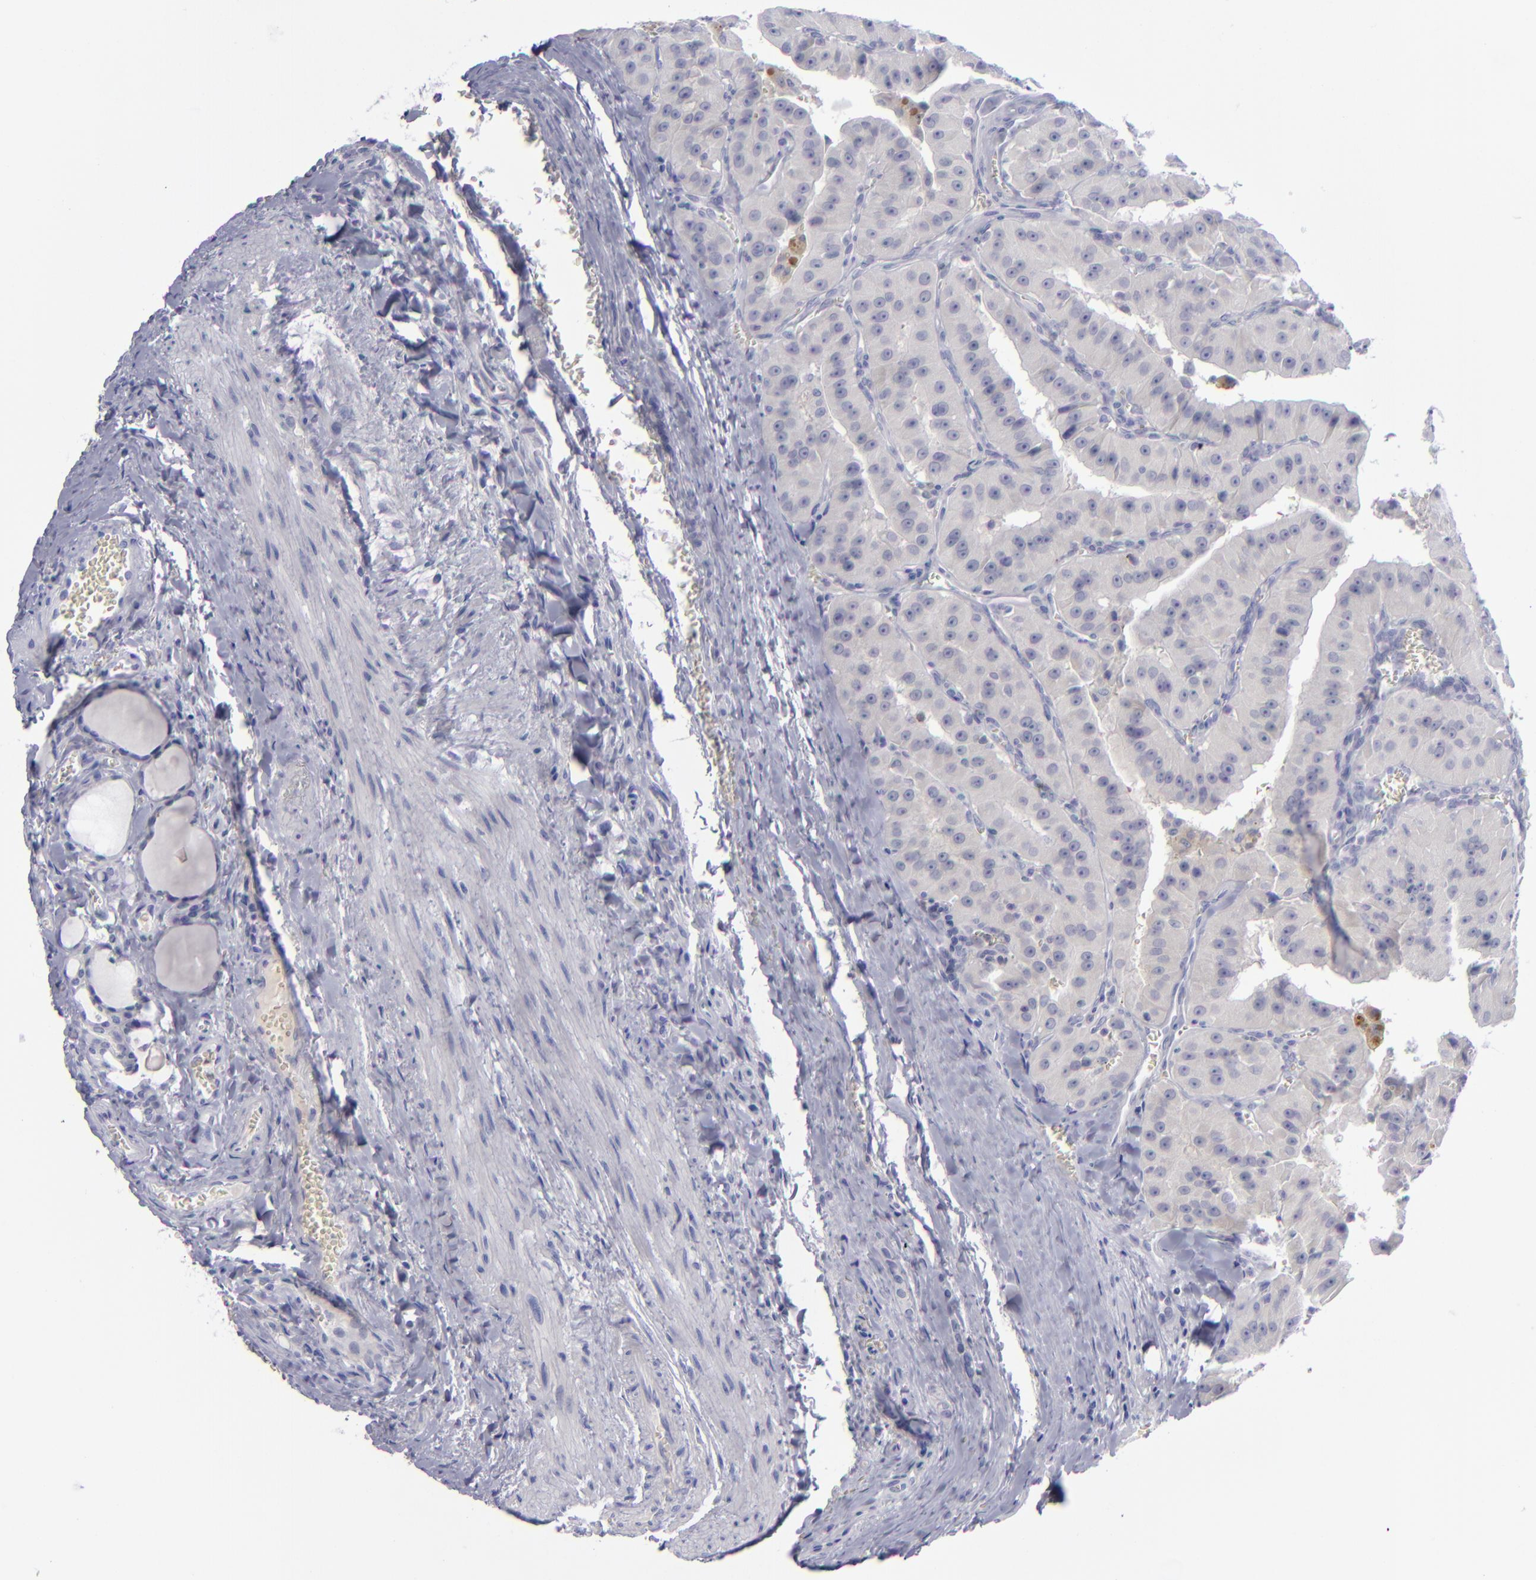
{"staining": {"intensity": "negative", "quantity": "none", "location": "none"}, "tissue": "thyroid cancer", "cell_type": "Tumor cells", "image_type": "cancer", "snomed": [{"axis": "morphology", "description": "Carcinoma, NOS"}, {"axis": "topography", "description": "Thyroid gland"}], "caption": "The immunohistochemistry photomicrograph has no significant staining in tumor cells of thyroid carcinoma tissue. (Brightfield microscopy of DAB (3,3'-diaminobenzidine) immunohistochemistry at high magnification).", "gene": "AURKA", "patient": {"sex": "male", "age": 76}}